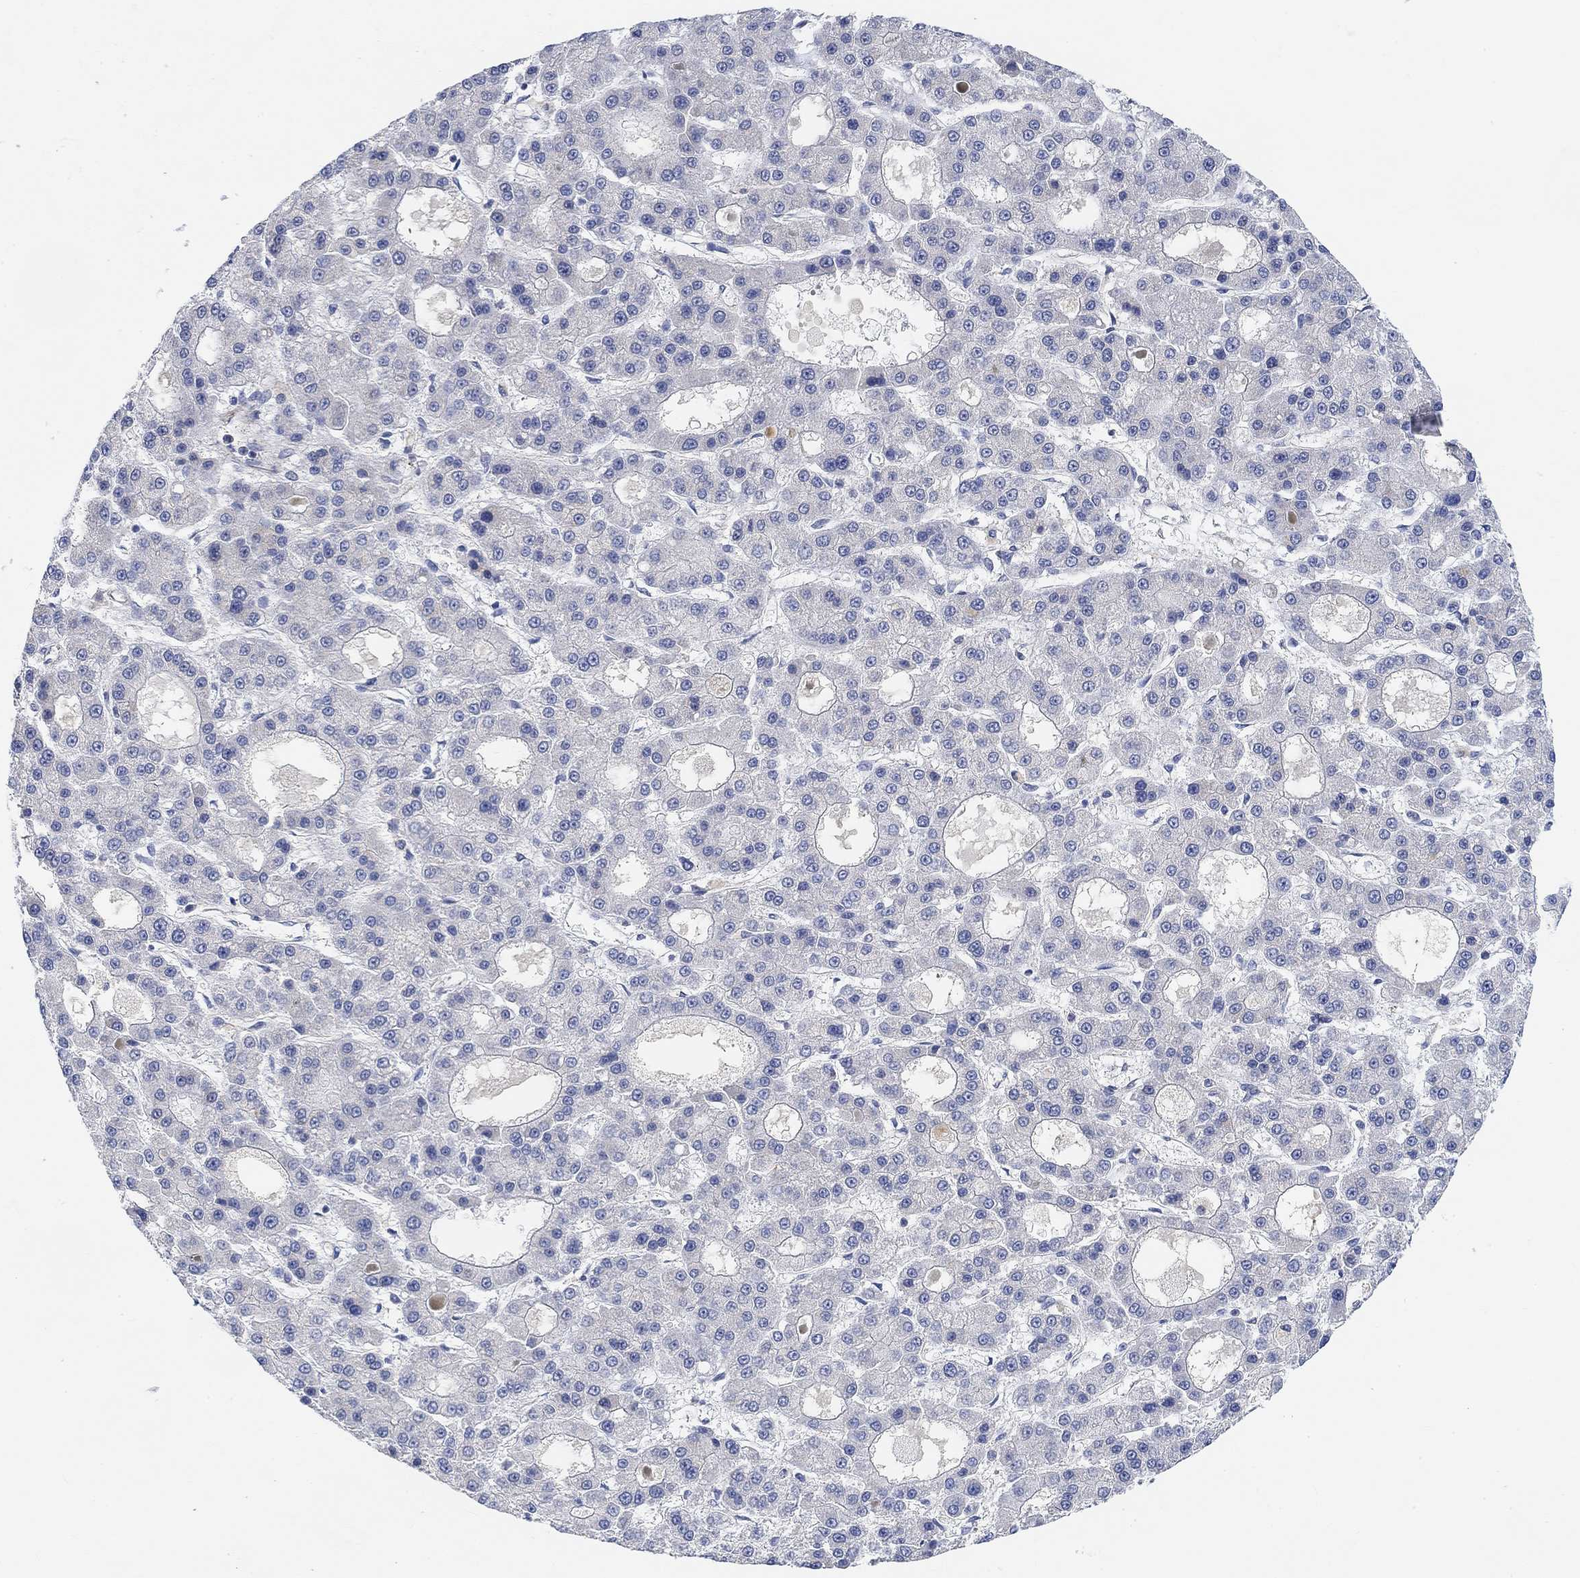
{"staining": {"intensity": "negative", "quantity": "none", "location": "none"}, "tissue": "liver cancer", "cell_type": "Tumor cells", "image_type": "cancer", "snomed": [{"axis": "morphology", "description": "Carcinoma, Hepatocellular, NOS"}, {"axis": "topography", "description": "Liver"}], "caption": "Immunohistochemical staining of liver cancer (hepatocellular carcinoma) reveals no significant staining in tumor cells.", "gene": "HCRTR1", "patient": {"sex": "male", "age": 70}}